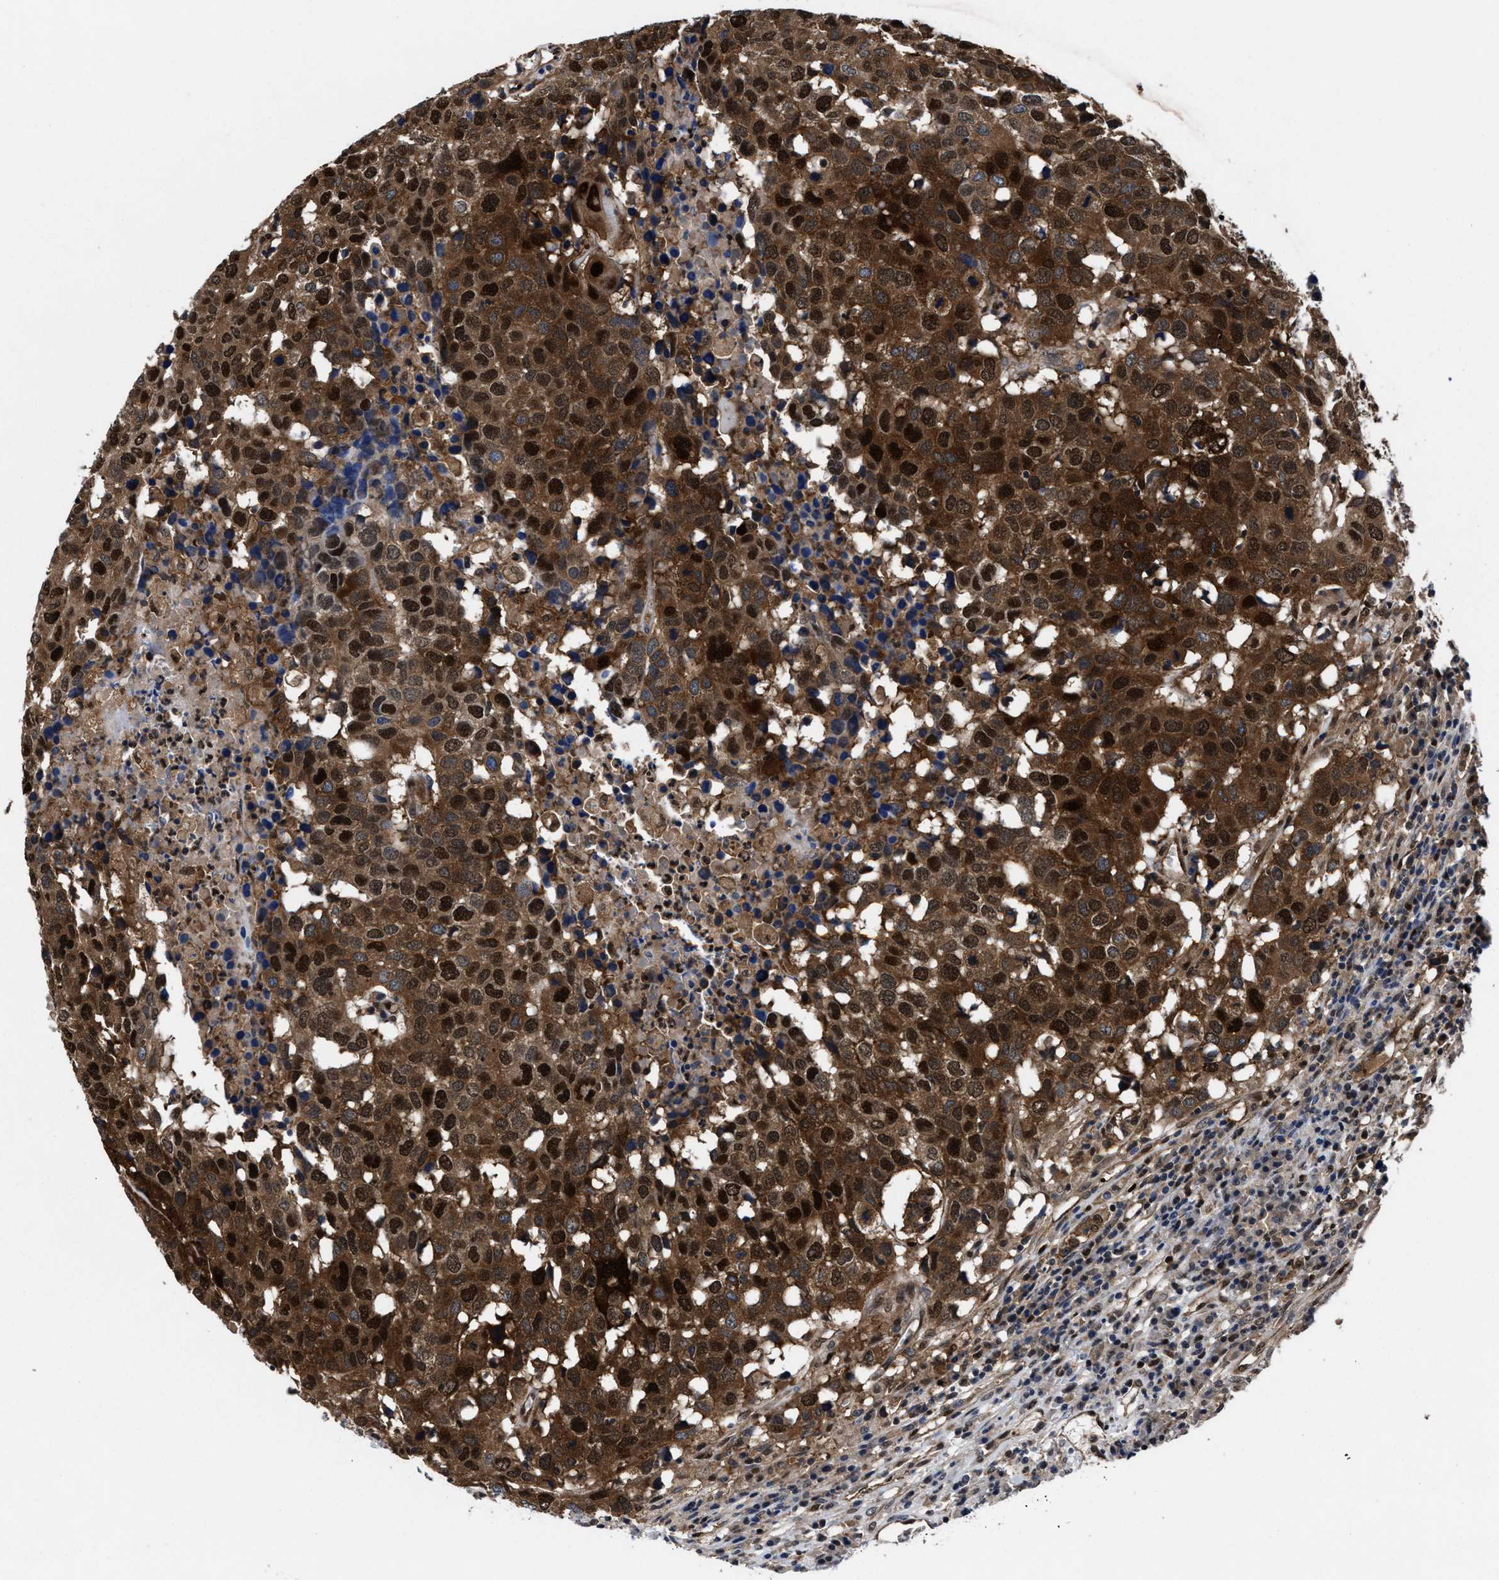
{"staining": {"intensity": "strong", "quantity": ">75%", "location": "cytoplasmic/membranous,nuclear"}, "tissue": "head and neck cancer", "cell_type": "Tumor cells", "image_type": "cancer", "snomed": [{"axis": "morphology", "description": "Squamous cell carcinoma, NOS"}, {"axis": "topography", "description": "Head-Neck"}], "caption": "High-magnification brightfield microscopy of squamous cell carcinoma (head and neck) stained with DAB (3,3'-diaminobenzidine) (brown) and counterstained with hematoxylin (blue). tumor cells exhibit strong cytoplasmic/membranous and nuclear expression is seen in approximately>75% of cells. The staining was performed using DAB (3,3'-diaminobenzidine) to visualize the protein expression in brown, while the nuclei were stained in blue with hematoxylin (Magnification: 20x).", "gene": "ACLY", "patient": {"sex": "male", "age": 66}}